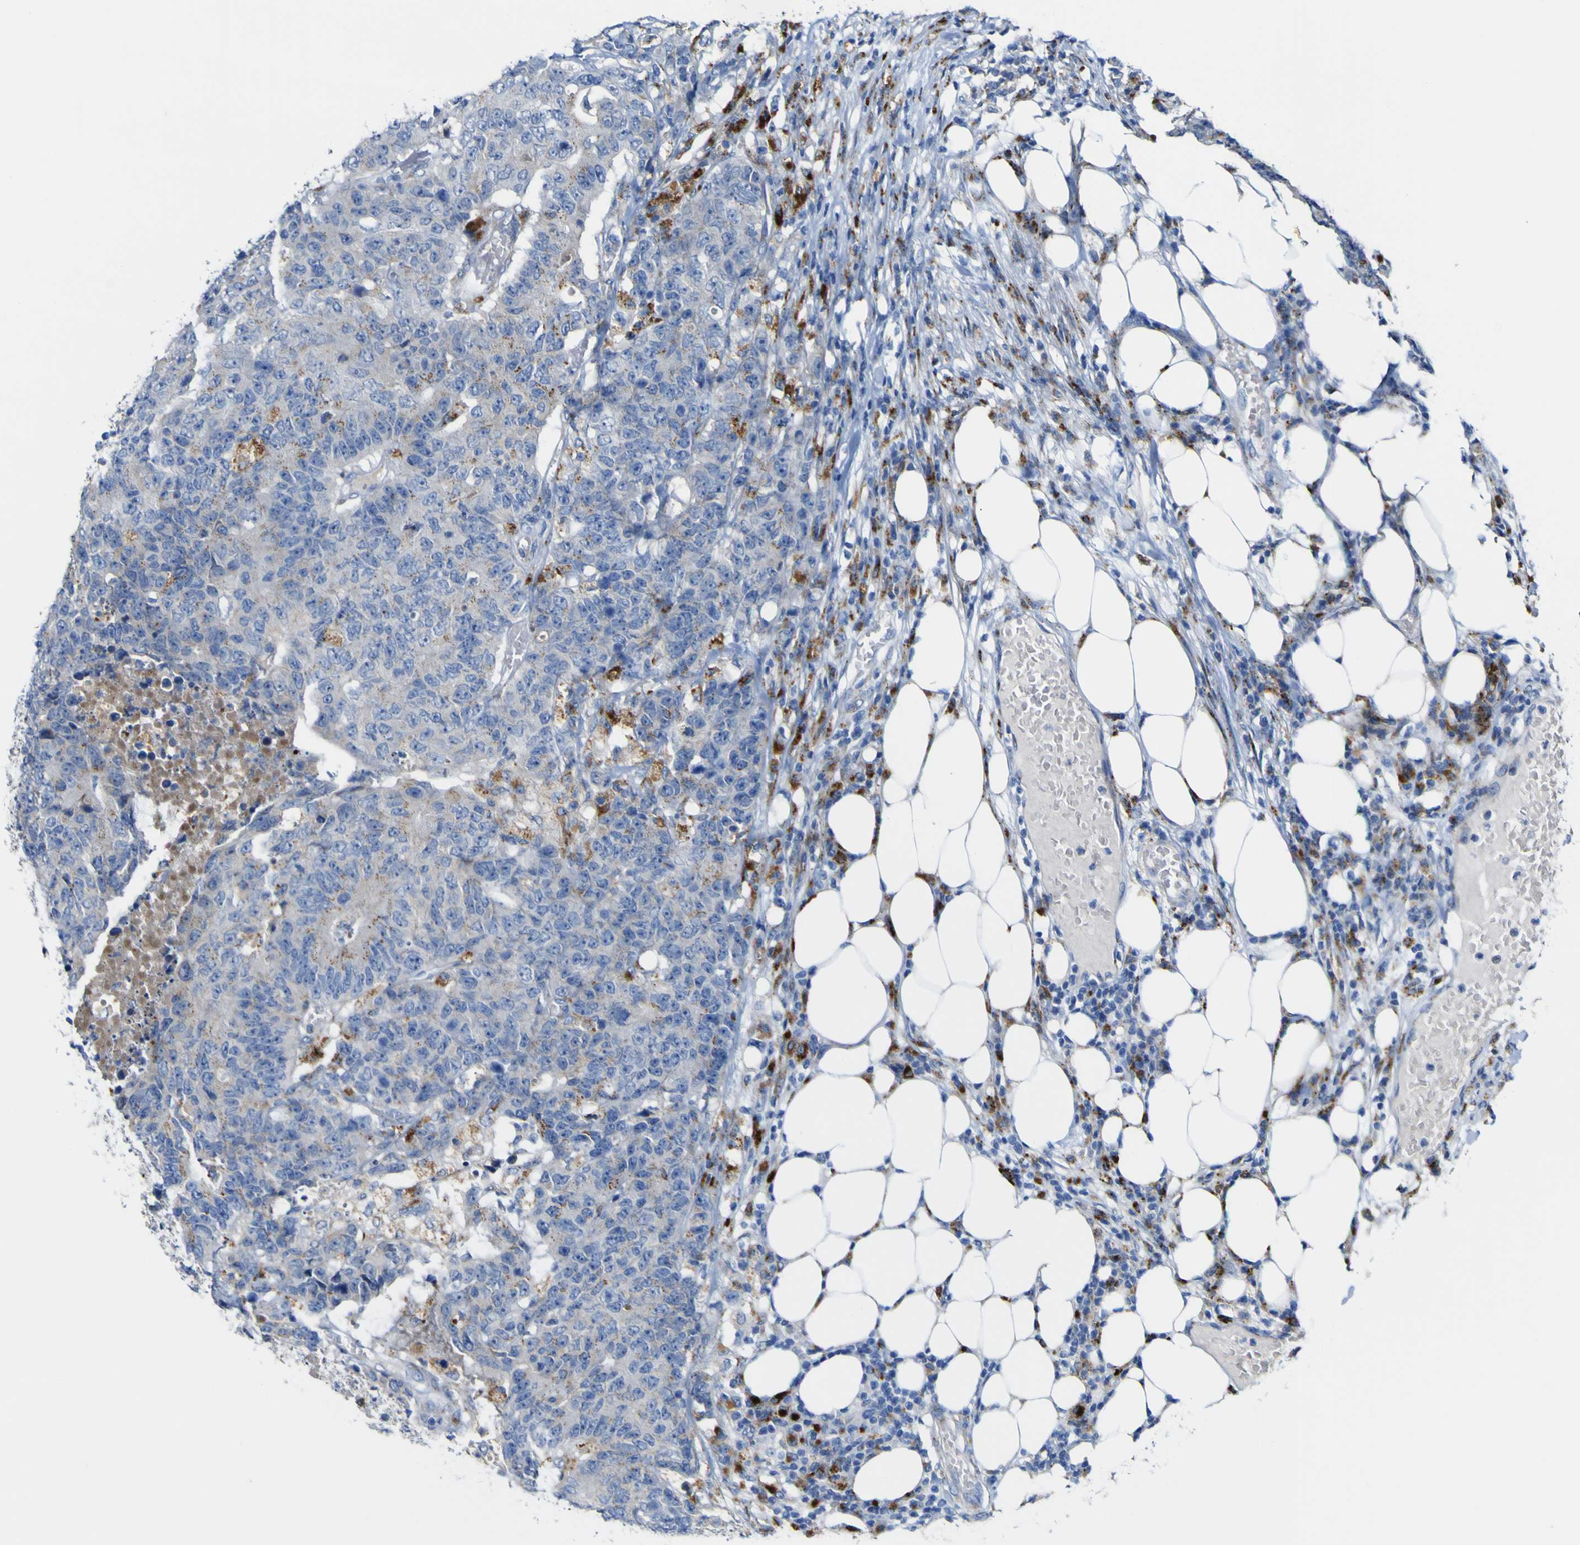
{"staining": {"intensity": "moderate", "quantity": "<25%", "location": "cytoplasmic/membranous"}, "tissue": "colorectal cancer", "cell_type": "Tumor cells", "image_type": "cancer", "snomed": [{"axis": "morphology", "description": "Adenocarcinoma, NOS"}, {"axis": "topography", "description": "Colon"}], "caption": "Colorectal adenocarcinoma was stained to show a protein in brown. There is low levels of moderate cytoplasmic/membranous expression in about <25% of tumor cells.", "gene": "PTPRF", "patient": {"sex": "female", "age": 86}}